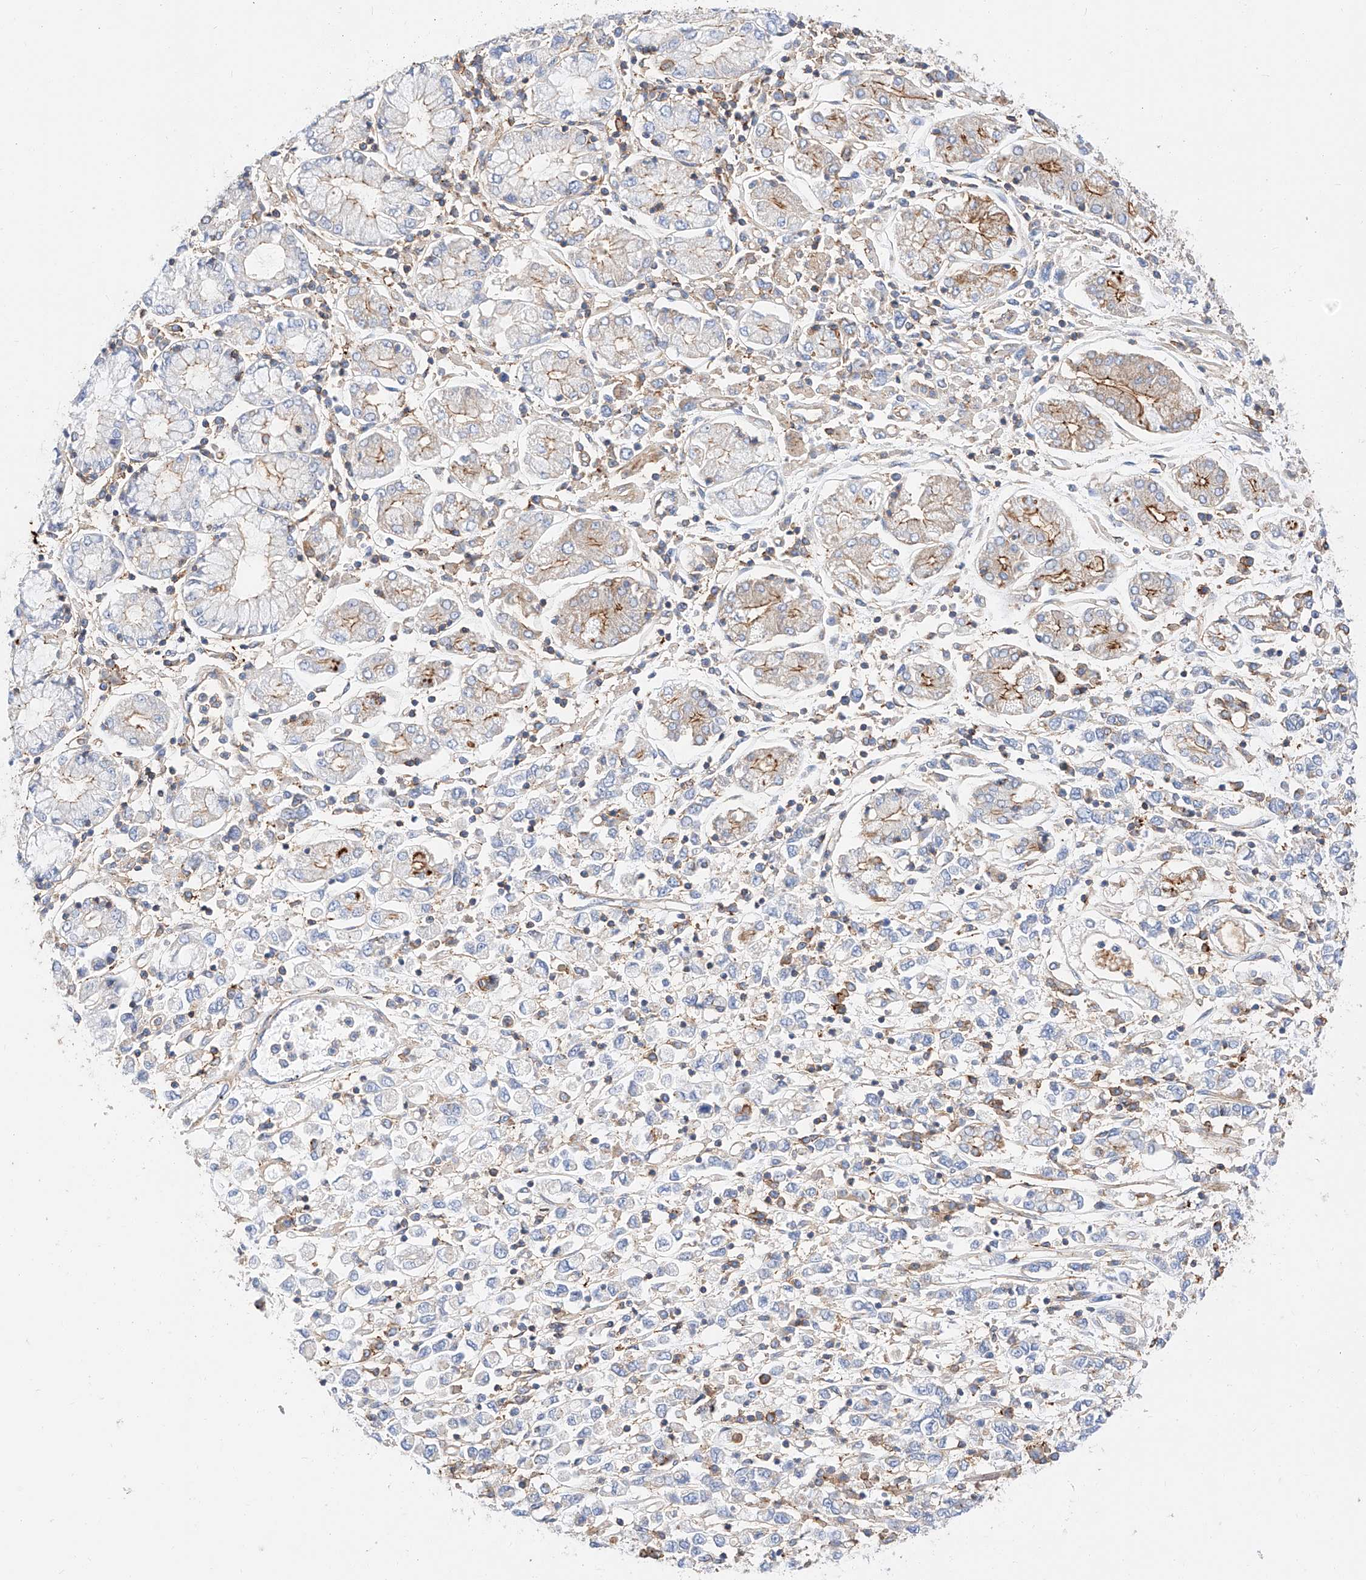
{"staining": {"intensity": "negative", "quantity": "none", "location": "none"}, "tissue": "stomach cancer", "cell_type": "Tumor cells", "image_type": "cancer", "snomed": [{"axis": "morphology", "description": "Adenocarcinoma, NOS"}, {"axis": "topography", "description": "Stomach"}], "caption": "This is an IHC image of stomach cancer. There is no expression in tumor cells.", "gene": "HAUS4", "patient": {"sex": "female", "age": 76}}